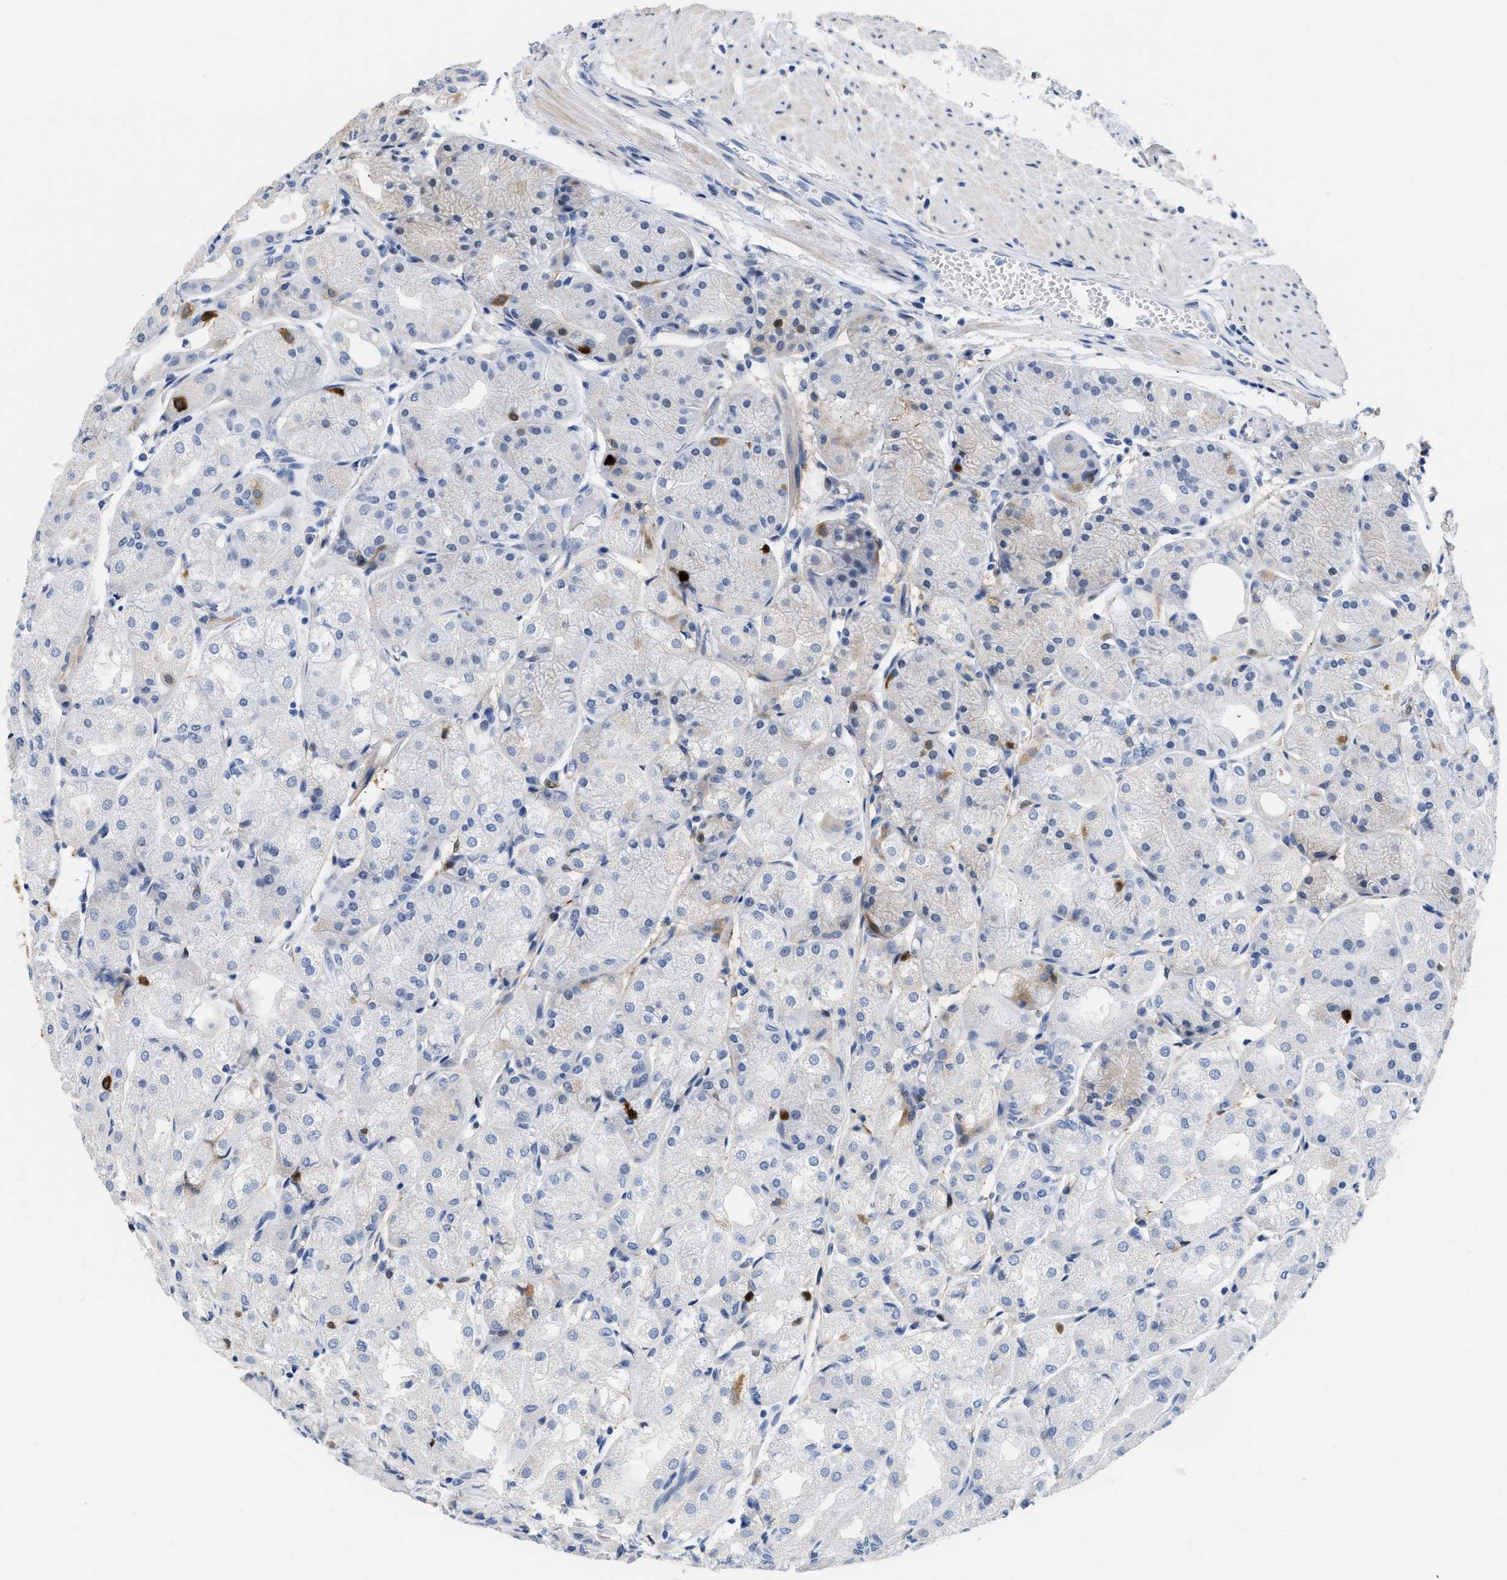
{"staining": {"intensity": "weak", "quantity": "<25%", "location": "cytoplasmic/membranous"}, "tissue": "stomach", "cell_type": "Glandular cells", "image_type": "normal", "snomed": [{"axis": "morphology", "description": "Normal tissue, NOS"}, {"axis": "topography", "description": "Stomach, upper"}], "caption": "Immunohistochemistry (IHC) image of normal stomach stained for a protein (brown), which reveals no expression in glandular cells. (Brightfield microscopy of DAB (3,3'-diaminobenzidine) immunohistochemistry (IHC) at high magnification).", "gene": "CRYM", "patient": {"sex": "male", "age": 72}}